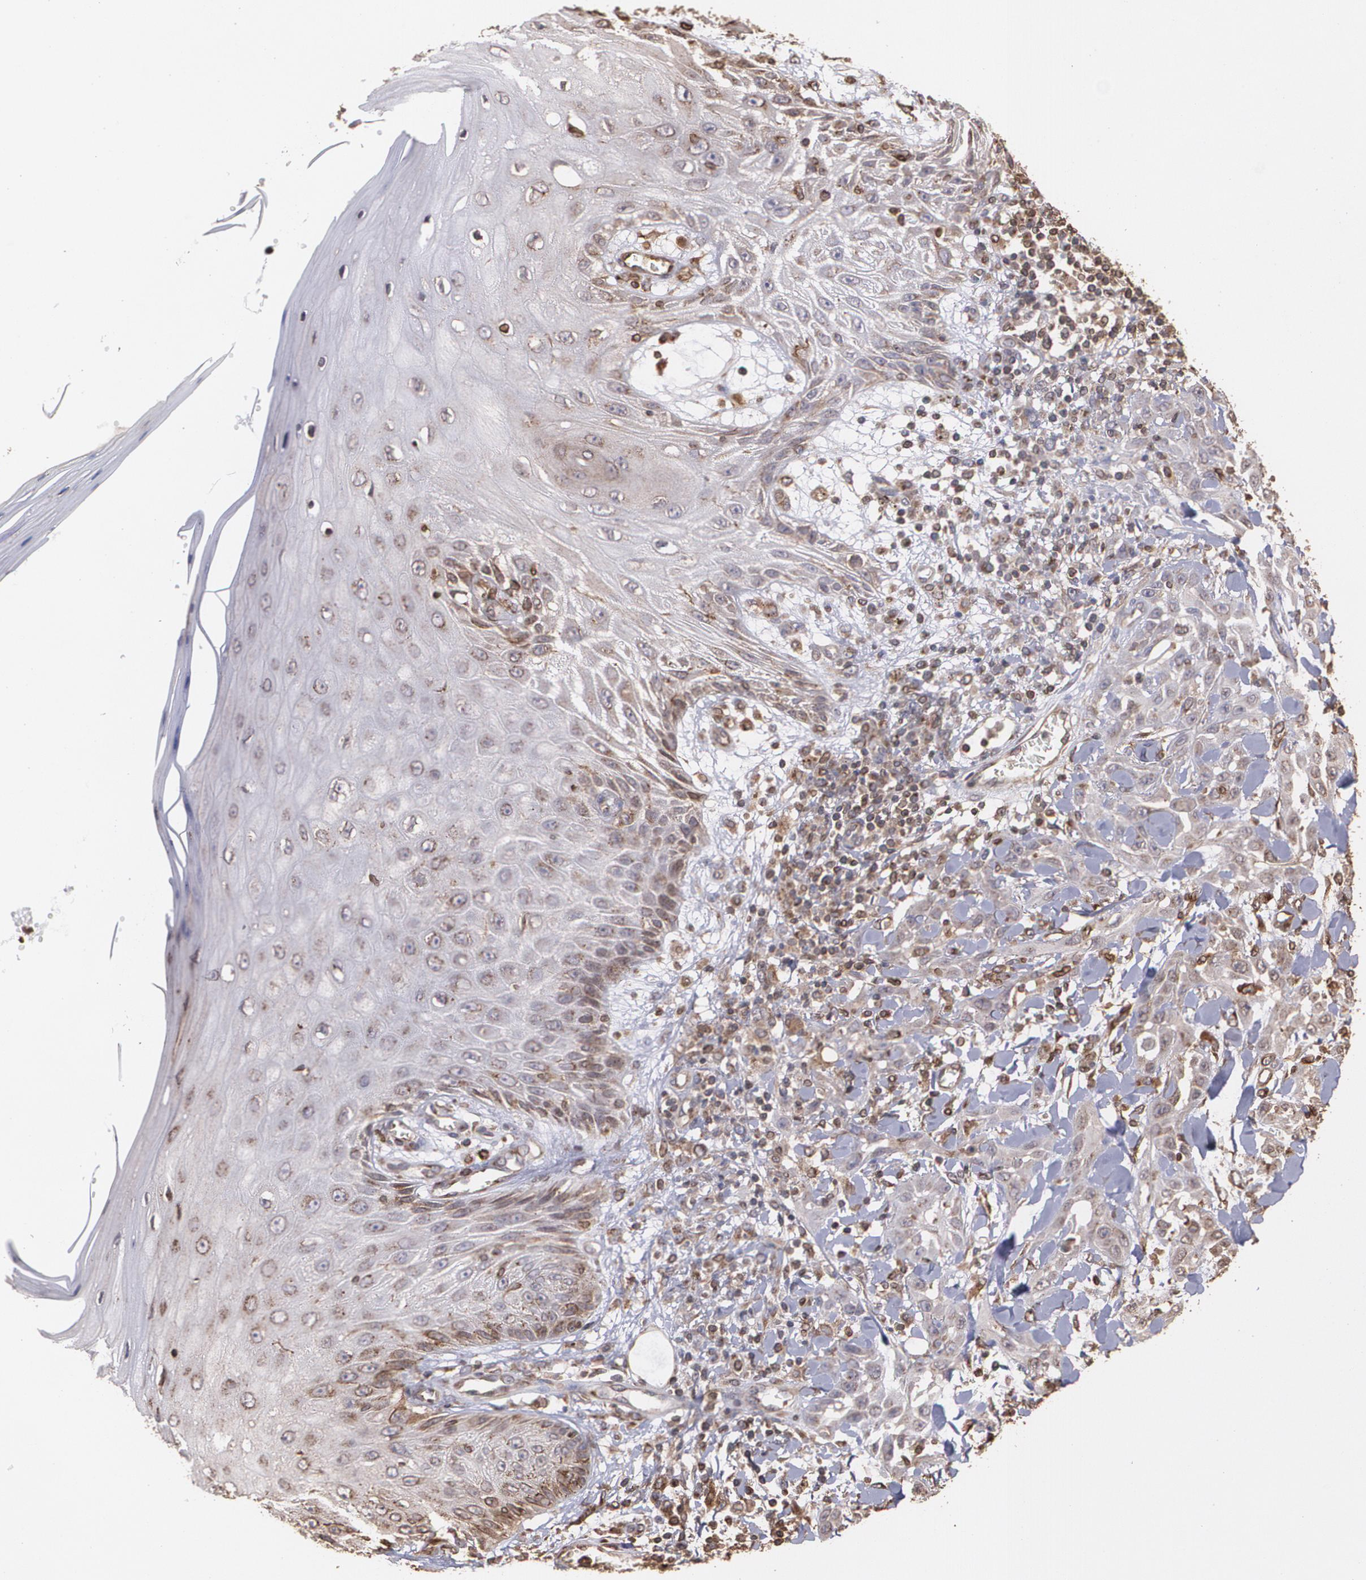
{"staining": {"intensity": "moderate", "quantity": "<25%", "location": "cytoplasmic/membranous"}, "tissue": "skin cancer", "cell_type": "Tumor cells", "image_type": "cancer", "snomed": [{"axis": "morphology", "description": "Squamous cell carcinoma, NOS"}, {"axis": "topography", "description": "Skin"}], "caption": "Tumor cells show low levels of moderate cytoplasmic/membranous expression in about <25% of cells in human skin cancer. Nuclei are stained in blue.", "gene": "TRIP11", "patient": {"sex": "male", "age": 24}}